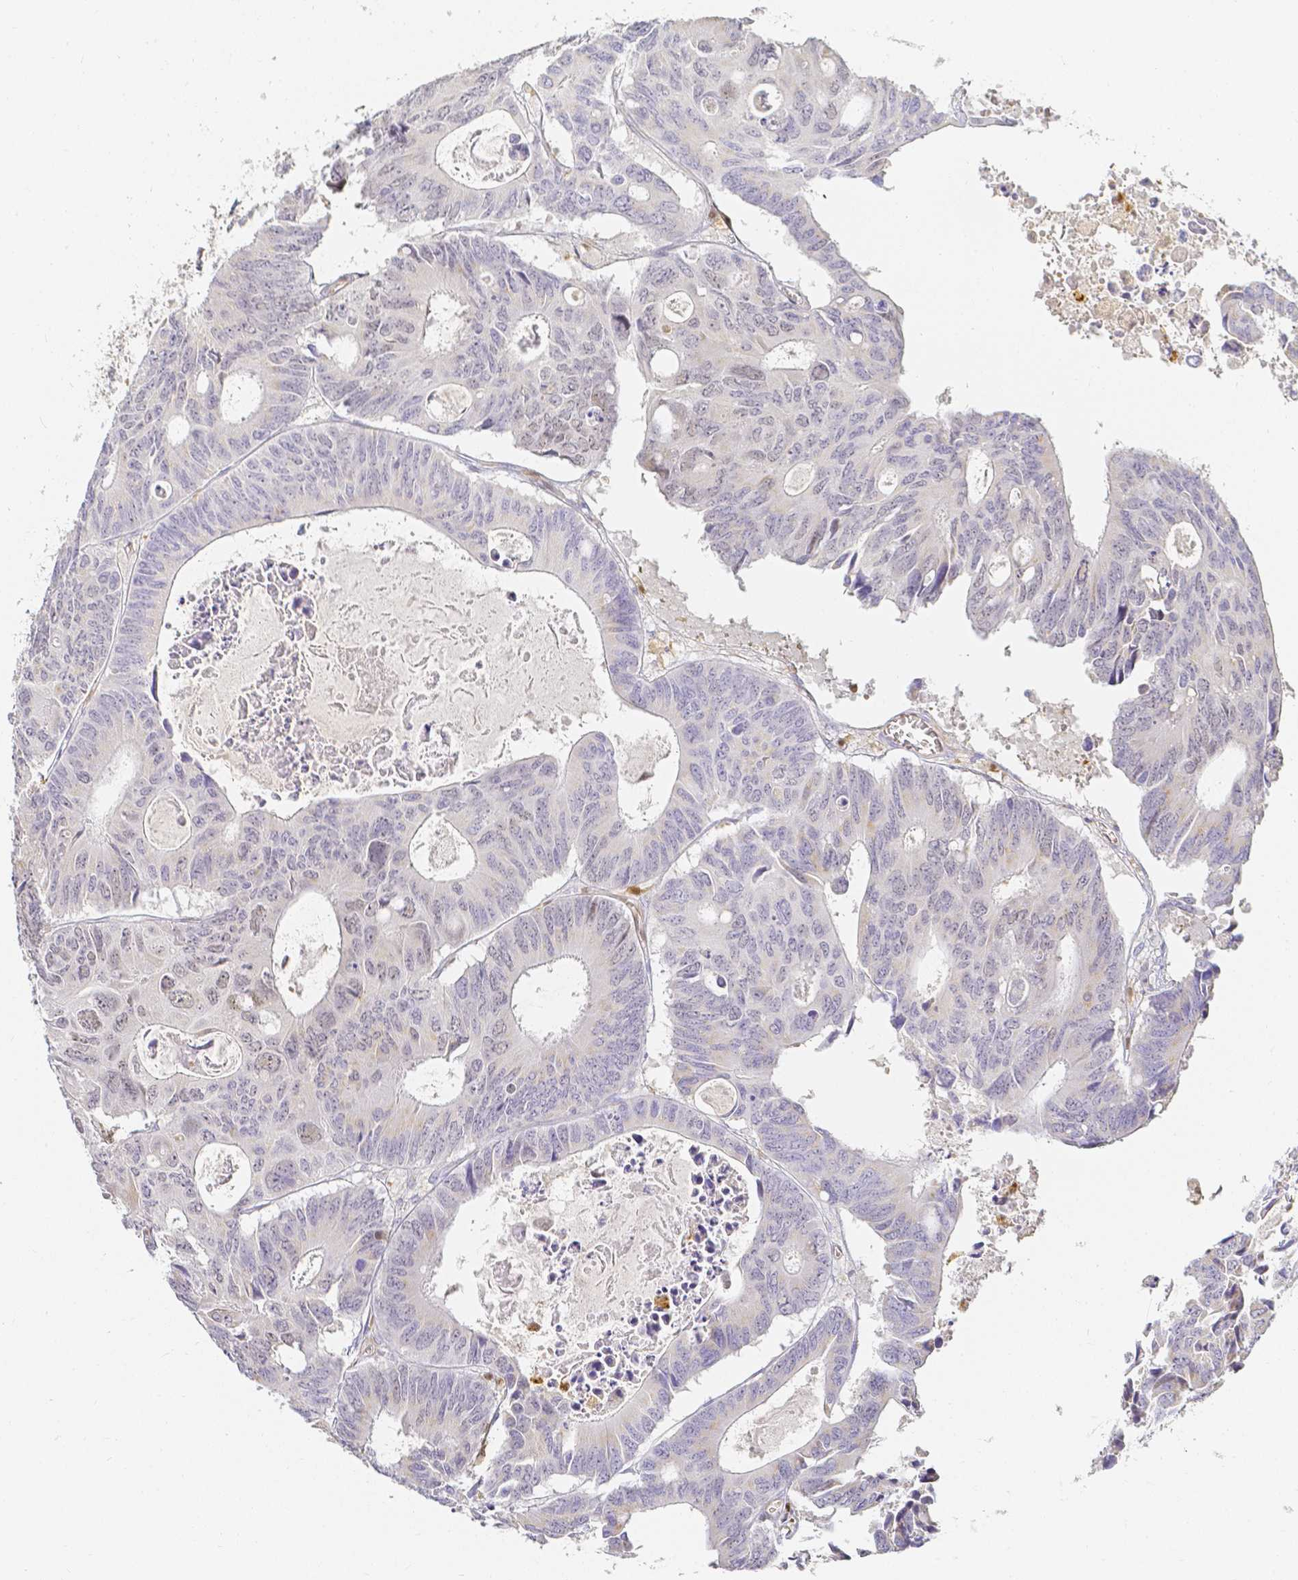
{"staining": {"intensity": "negative", "quantity": "none", "location": "none"}, "tissue": "colorectal cancer", "cell_type": "Tumor cells", "image_type": "cancer", "snomed": [{"axis": "morphology", "description": "Adenocarcinoma, NOS"}, {"axis": "topography", "description": "Rectum"}], "caption": "Colorectal cancer was stained to show a protein in brown. There is no significant positivity in tumor cells.", "gene": "KCNH1", "patient": {"sex": "male", "age": 76}}